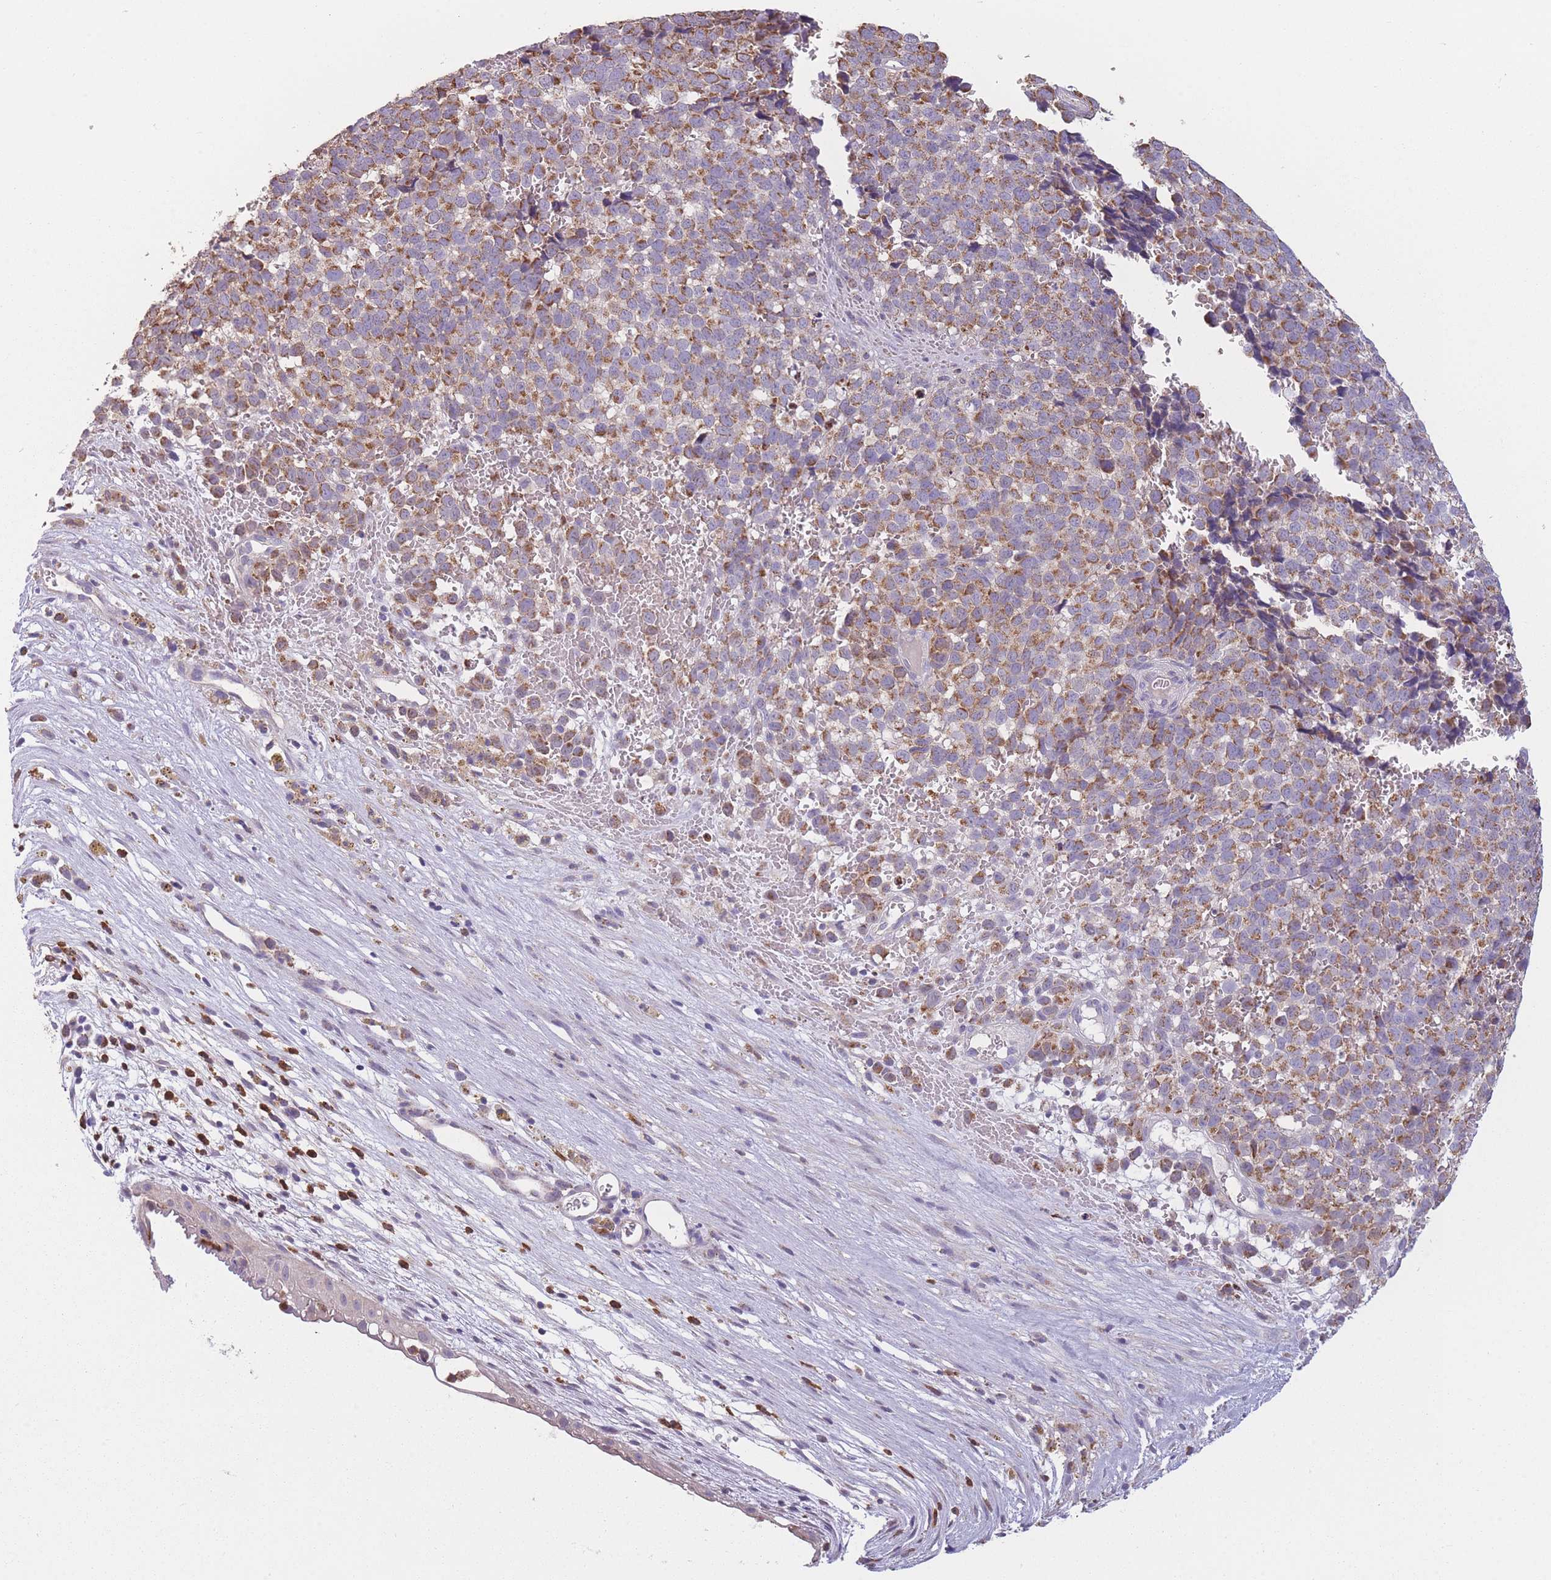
{"staining": {"intensity": "moderate", "quantity": ">75%", "location": "cytoplasmic/membranous"}, "tissue": "melanoma", "cell_type": "Tumor cells", "image_type": "cancer", "snomed": [{"axis": "morphology", "description": "Malignant melanoma, NOS"}, {"axis": "topography", "description": "Nose, NOS"}], "caption": "About >75% of tumor cells in human melanoma display moderate cytoplasmic/membranous protein positivity as visualized by brown immunohistochemical staining.", "gene": "PRAM1", "patient": {"sex": "female", "age": 48}}